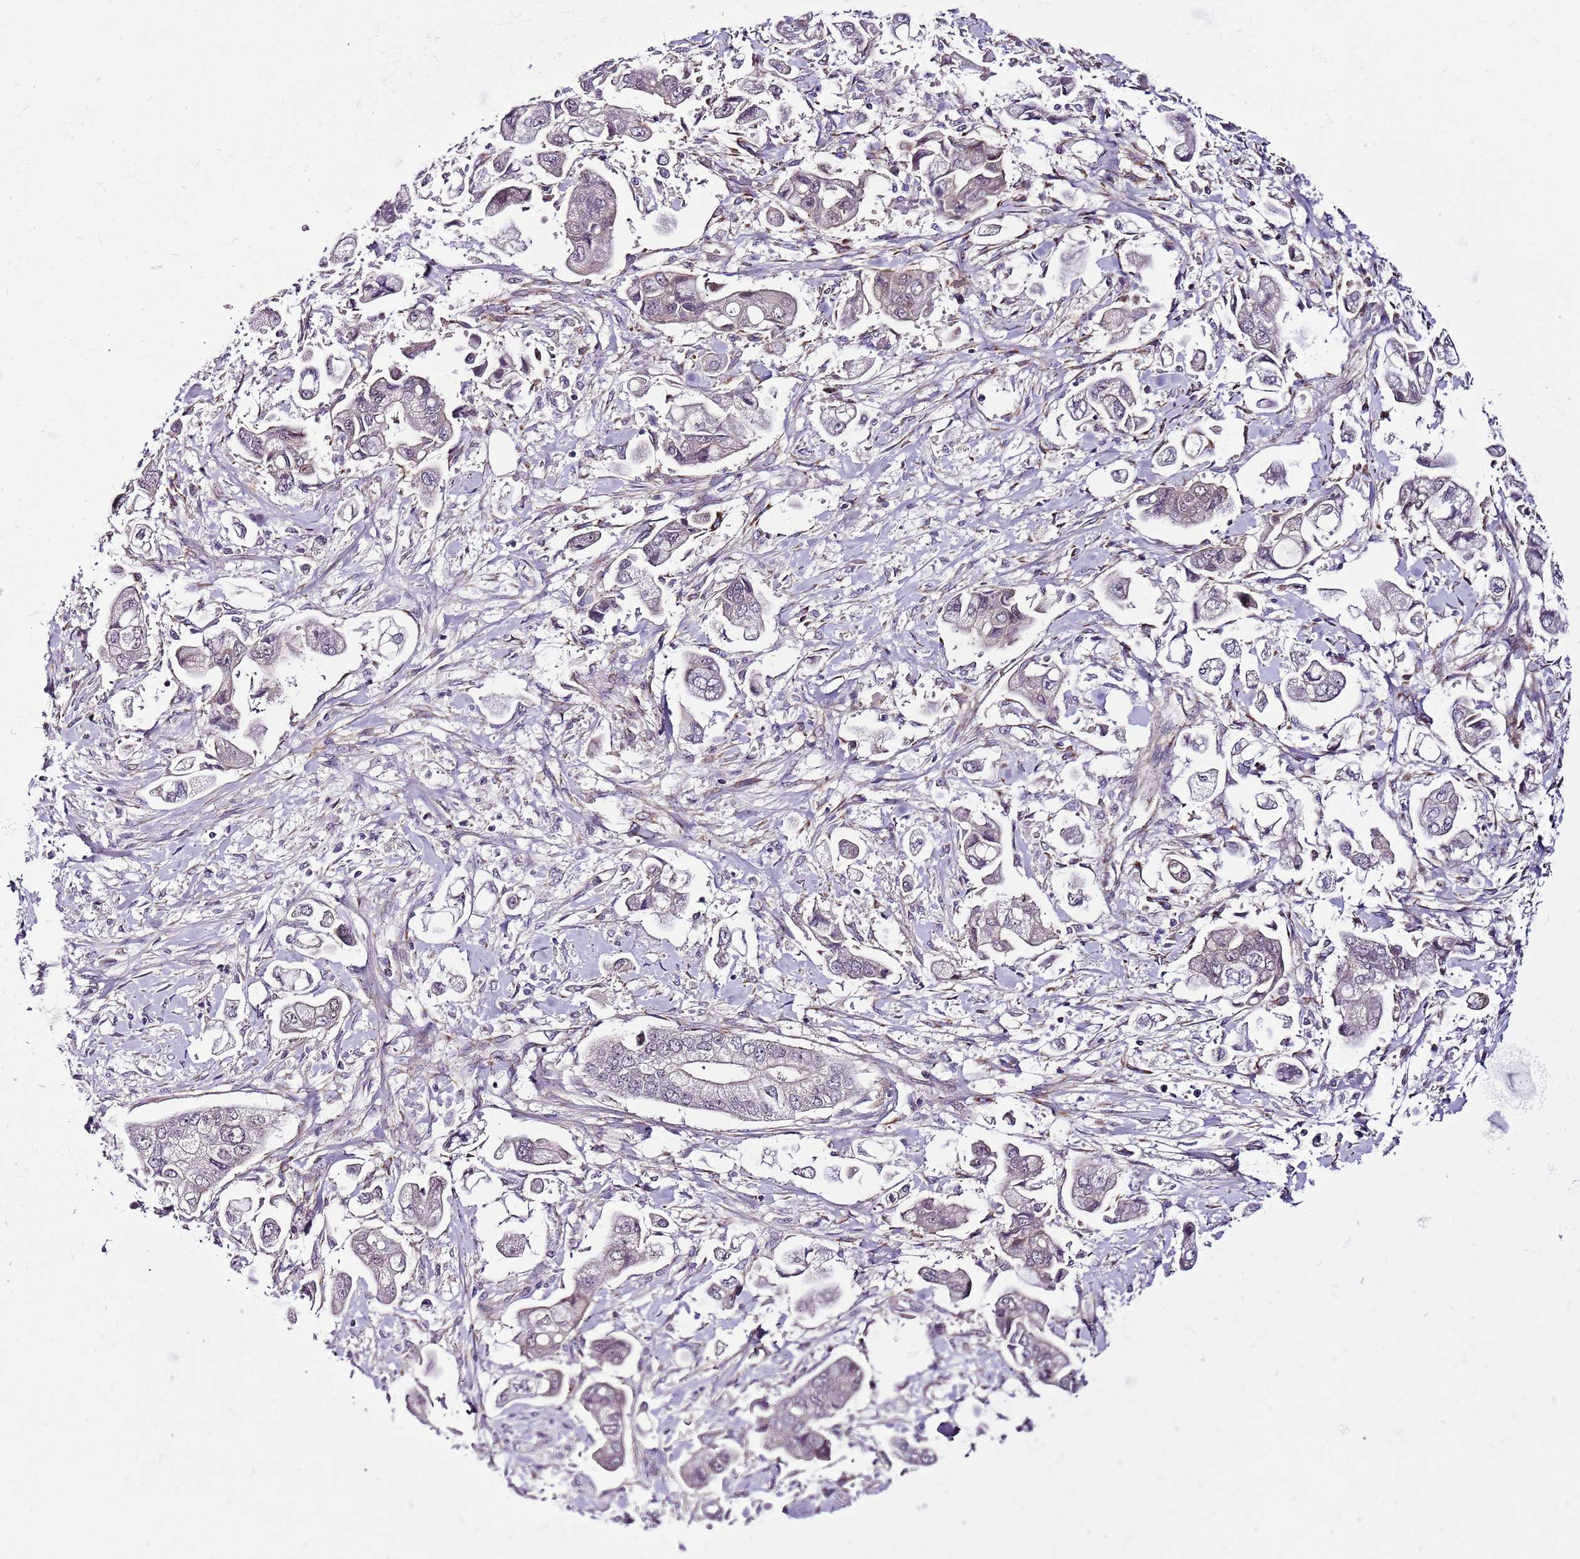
{"staining": {"intensity": "negative", "quantity": "none", "location": "none"}, "tissue": "stomach cancer", "cell_type": "Tumor cells", "image_type": "cancer", "snomed": [{"axis": "morphology", "description": "Adenocarcinoma, NOS"}, {"axis": "topography", "description": "Stomach"}], "caption": "Image shows no significant protein expression in tumor cells of stomach adenocarcinoma.", "gene": "POLE3", "patient": {"sex": "male", "age": 62}}